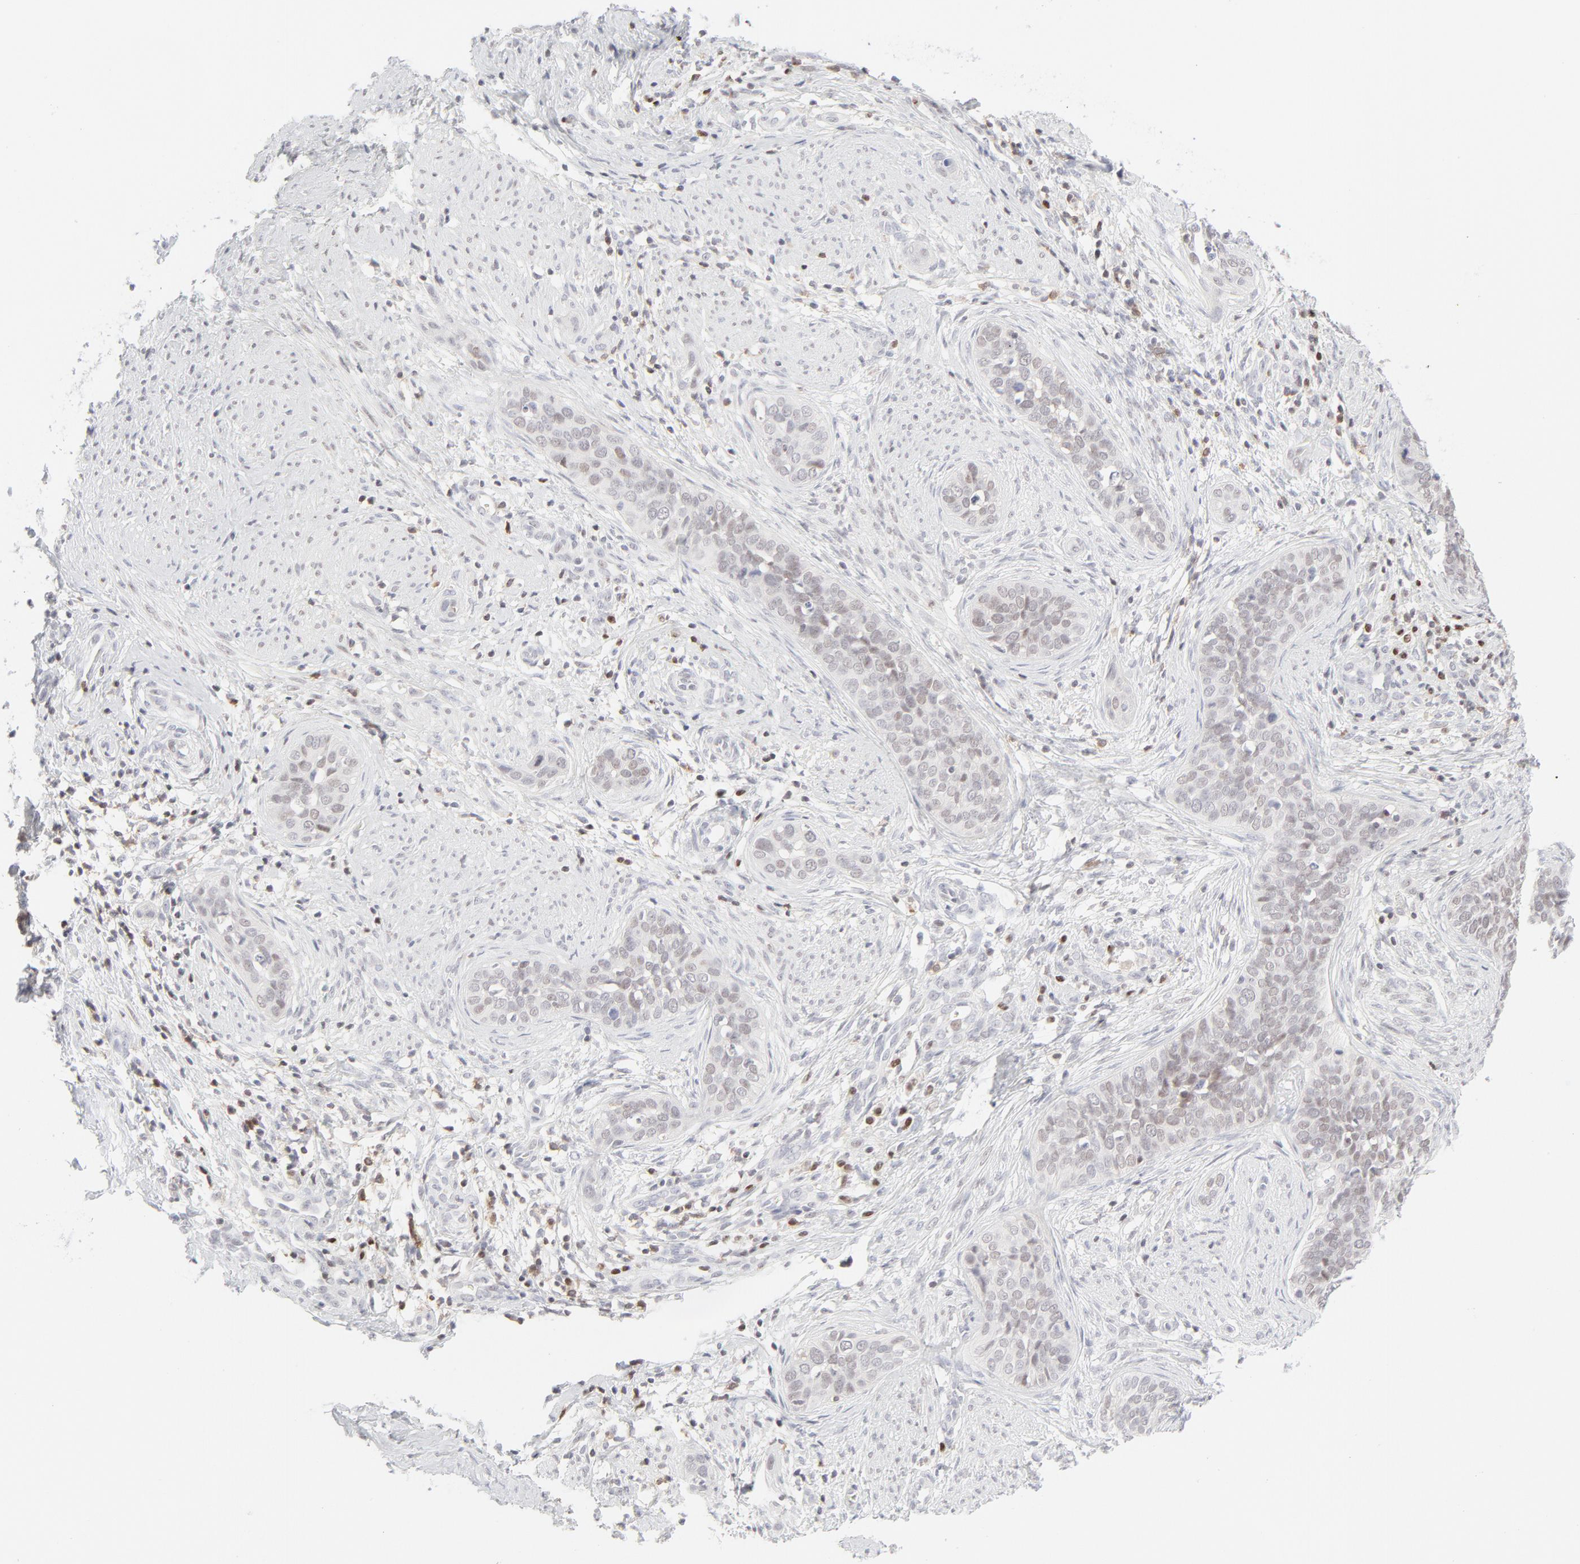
{"staining": {"intensity": "weak", "quantity": "25%-75%", "location": "nuclear"}, "tissue": "cervical cancer", "cell_type": "Tumor cells", "image_type": "cancer", "snomed": [{"axis": "morphology", "description": "Squamous cell carcinoma, NOS"}, {"axis": "topography", "description": "Cervix"}], "caption": "Cervical cancer stained with immunohistochemistry (IHC) reveals weak nuclear positivity in approximately 25%-75% of tumor cells.", "gene": "PRKCB", "patient": {"sex": "female", "age": 31}}